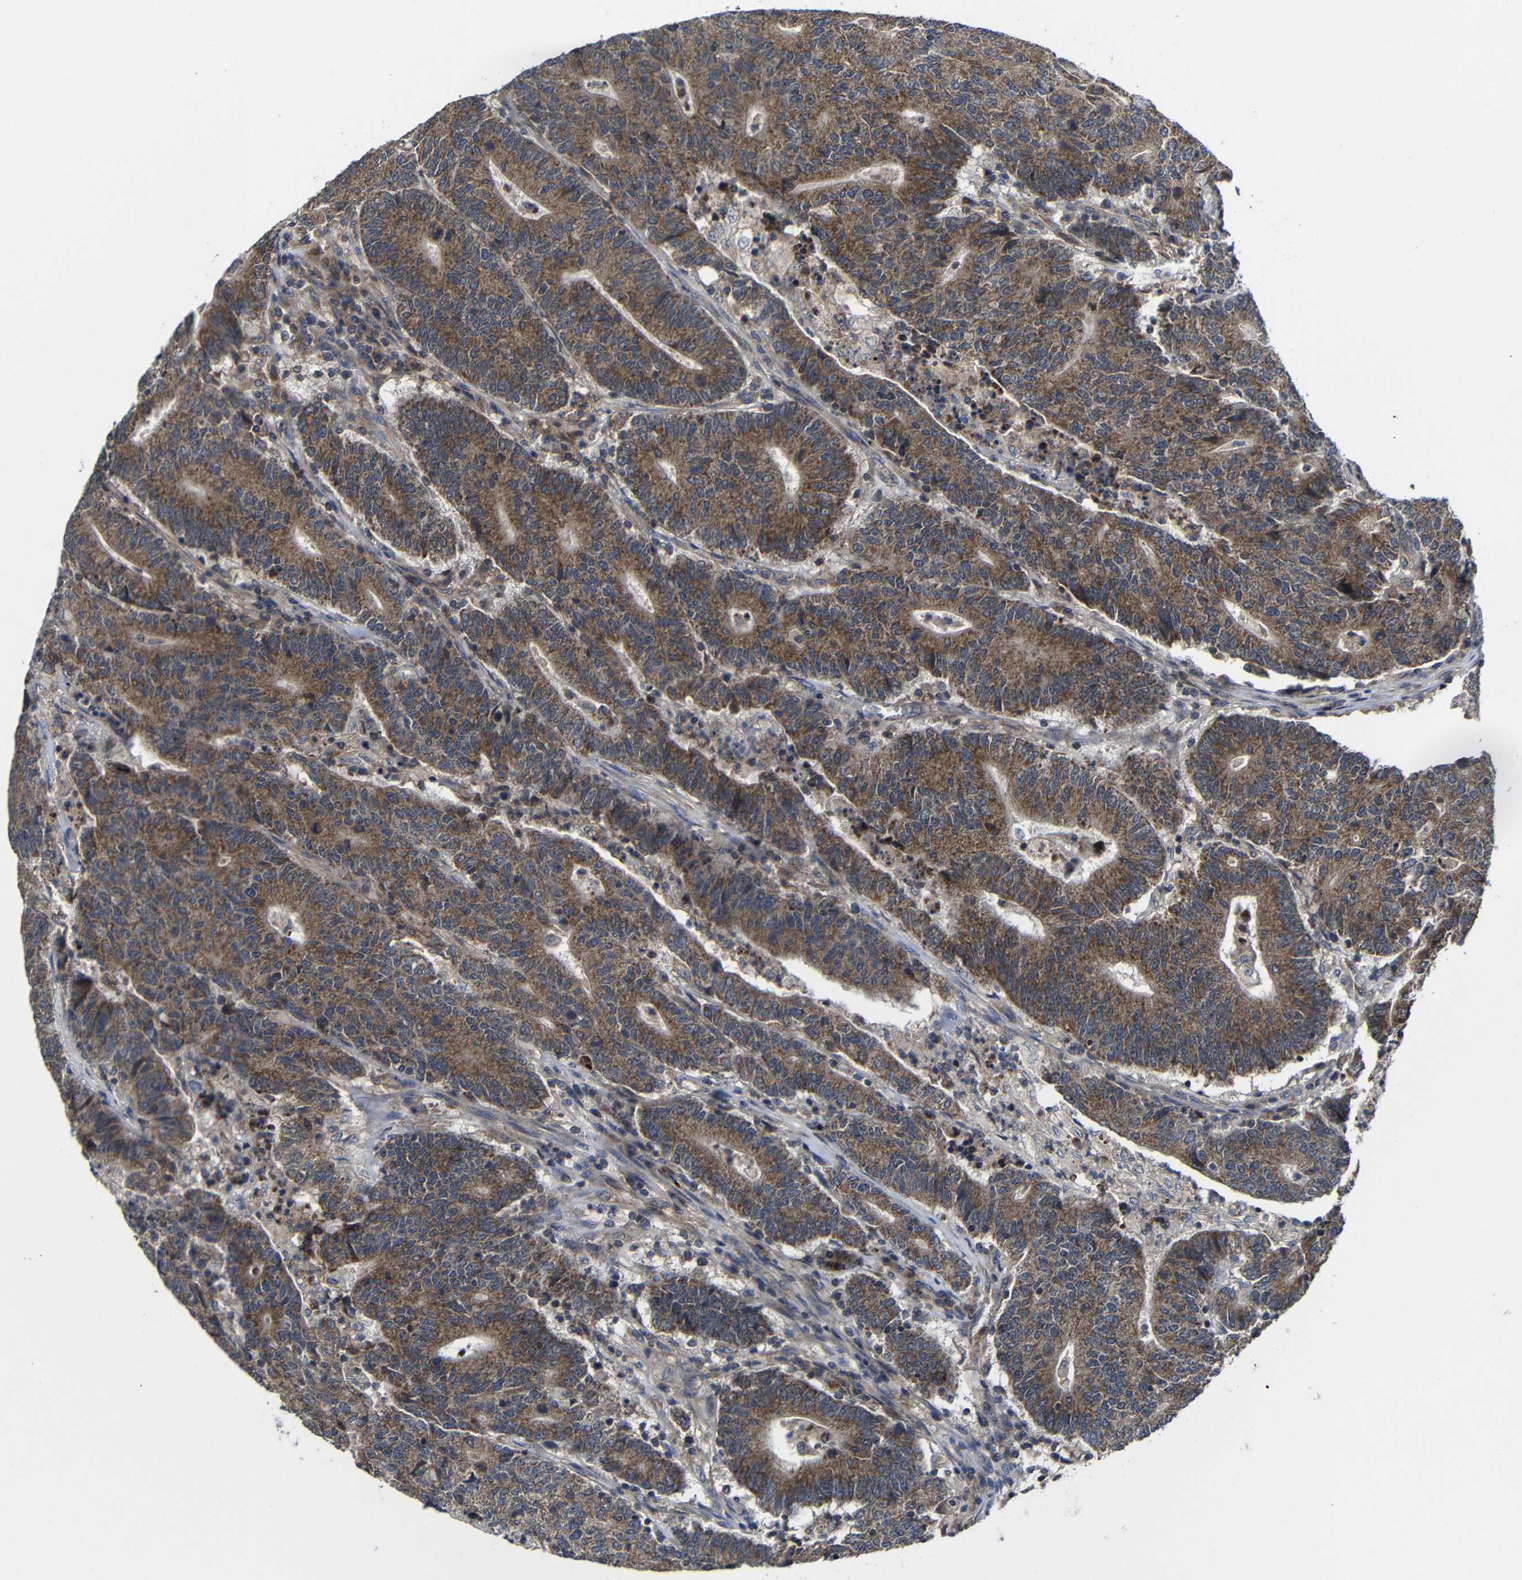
{"staining": {"intensity": "moderate", "quantity": ">75%", "location": "cytoplasmic/membranous"}, "tissue": "colorectal cancer", "cell_type": "Tumor cells", "image_type": "cancer", "snomed": [{"axis": "morphology", "description": "Normal tissue, NOS"}, {"axis": "morphology", "description": "Adenocarcinoma, NOS"}, {"axis": "topography", "description": "Colon"}], "caption": "Colorectal cancer stained with DAB (3,3'-diaminobenzidine) IHC reveals medium levels of moderate cytoplasmic/membranous expression in approximately >75% of tumor cells.", "gene": "LPAR5", "patient": {"sex": "female", "age": 75}}